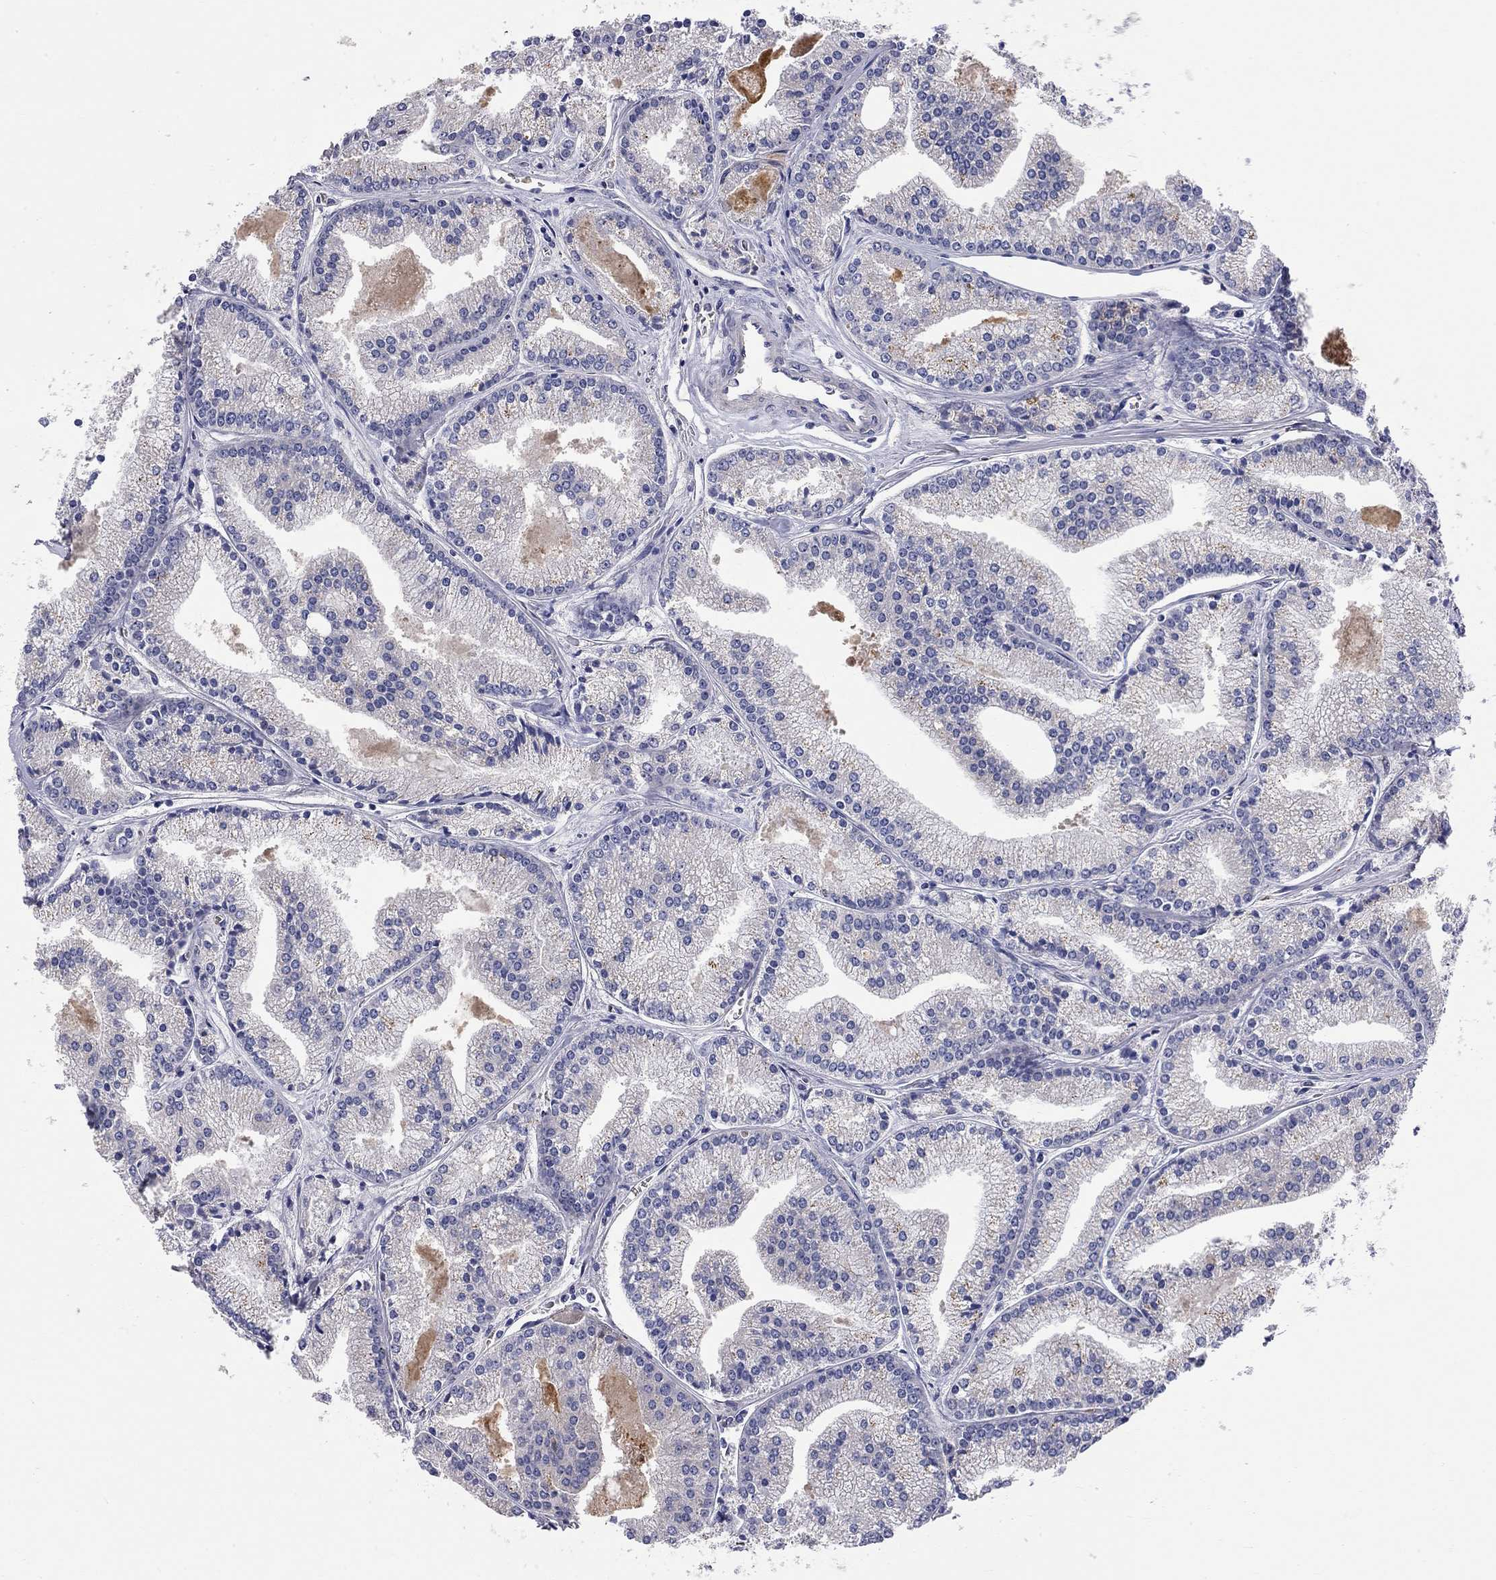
{"staining": {"intensity": "negative", "quantity": "none", "location": "none"}, "tissue": "prostate cancer", "cell_type": "Tumor cells", "image_type": "cancer", "snomed": [{"axis": "morphology", "description": "Adenocarcinoma, NOS"}, {"axis": "topography", "description": "Prostate"}], "caption": "Prostate cancer was stained to show a protein in brown. There is no significant staining in tumor cells.", "gene": "CASTOR1", "patient": {"sex": "male", "age": 72}}